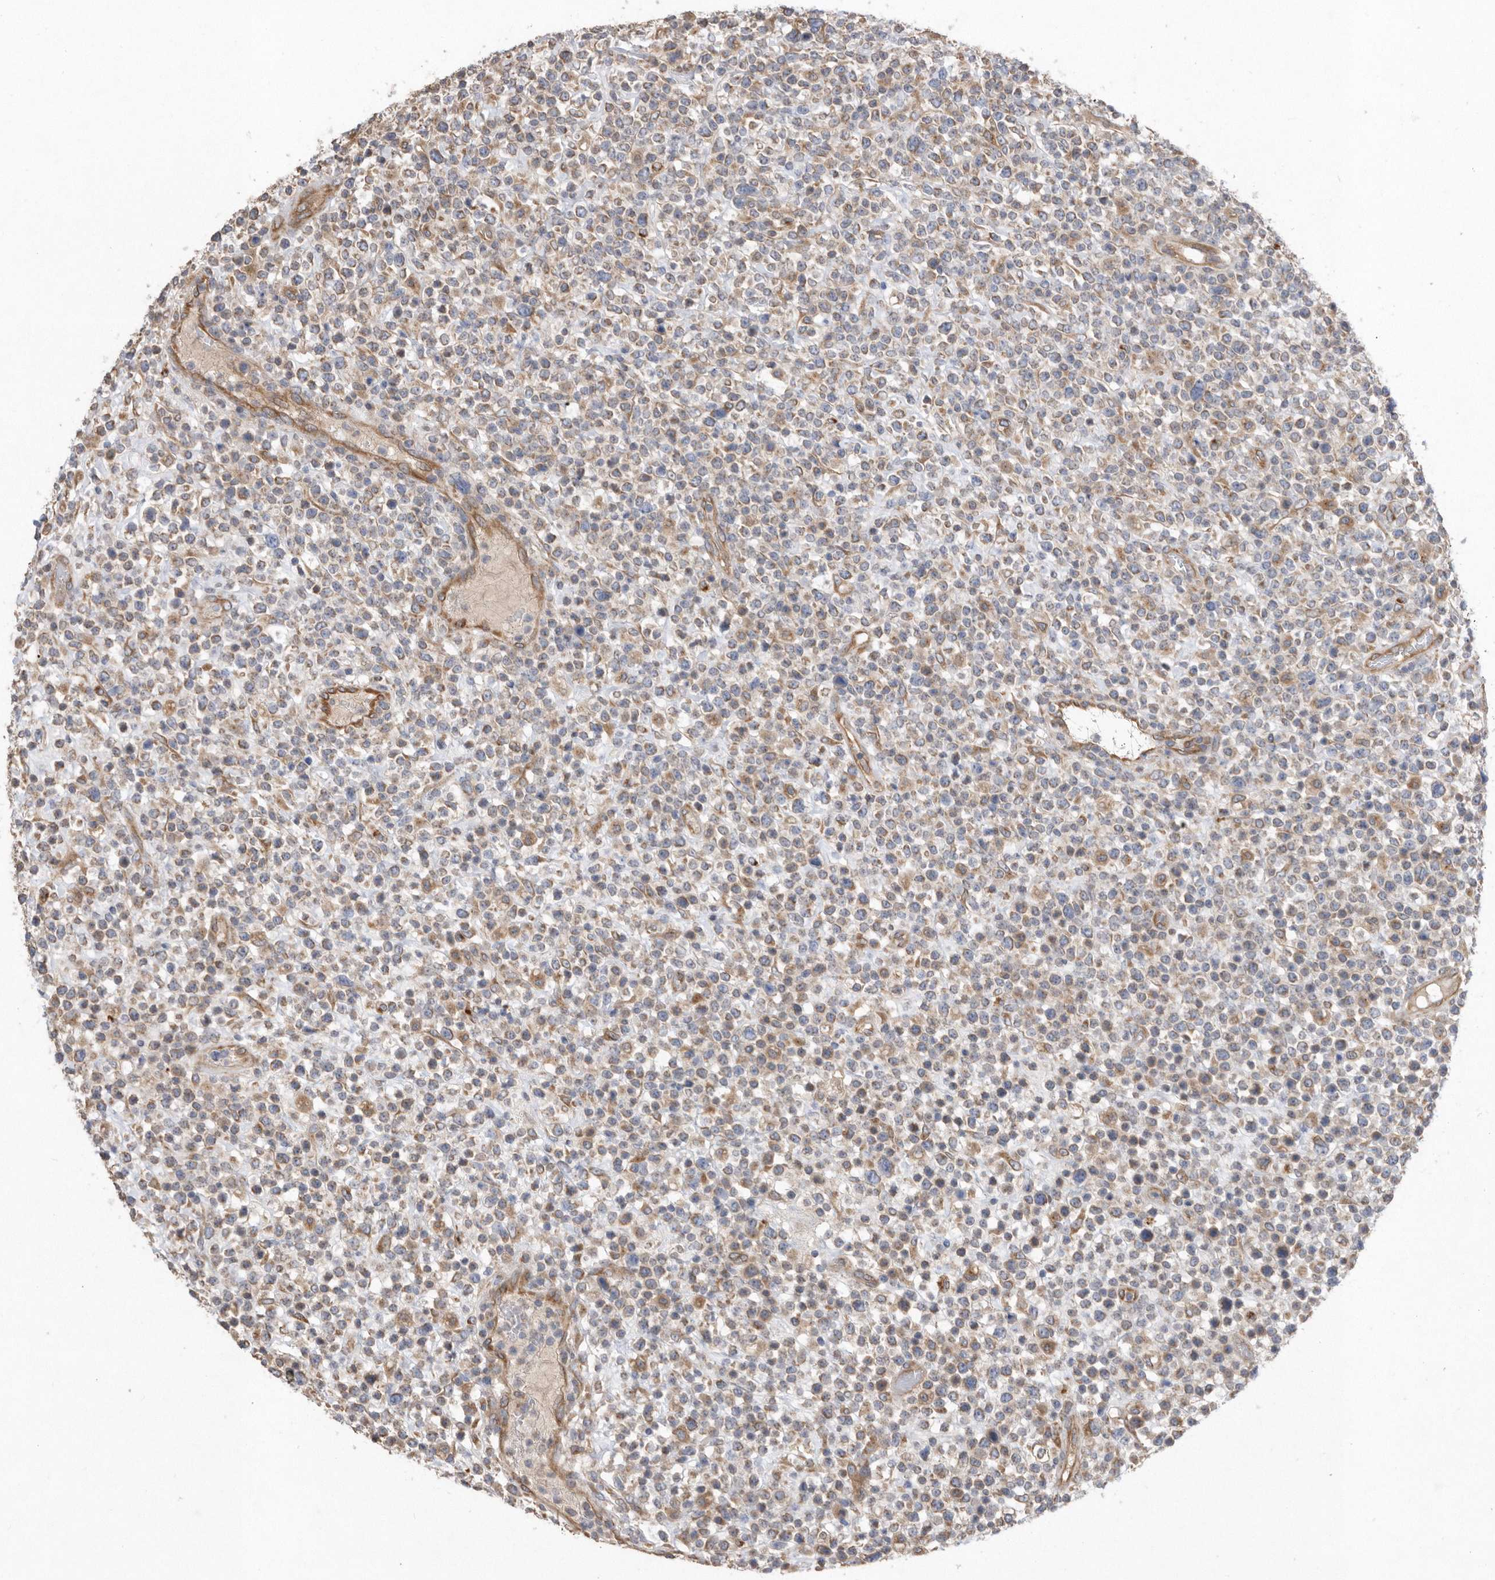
{"staining": {"intensity": "moderate", "quantity": "<25%", "location": "cytoplasmic/membranous"}, "tissue": "lymphoma", "cell_type": "Tumor cells", "image_type": "cancer", "snomed": [{"axis": "morphology", "description": "Malignant lymphoma, non-Hodgkin's type, High grade"}, {"axis": "topography", "description": "Colon"}], "caption": "IHC image of human lymphoma stained for a protein (brown), which reveals low levels of moderate cytoplasmic/membranous positivity in about <25% of tumor cells.", "gene": "PON2", "patient": {"sex": "female", "age": 53}}